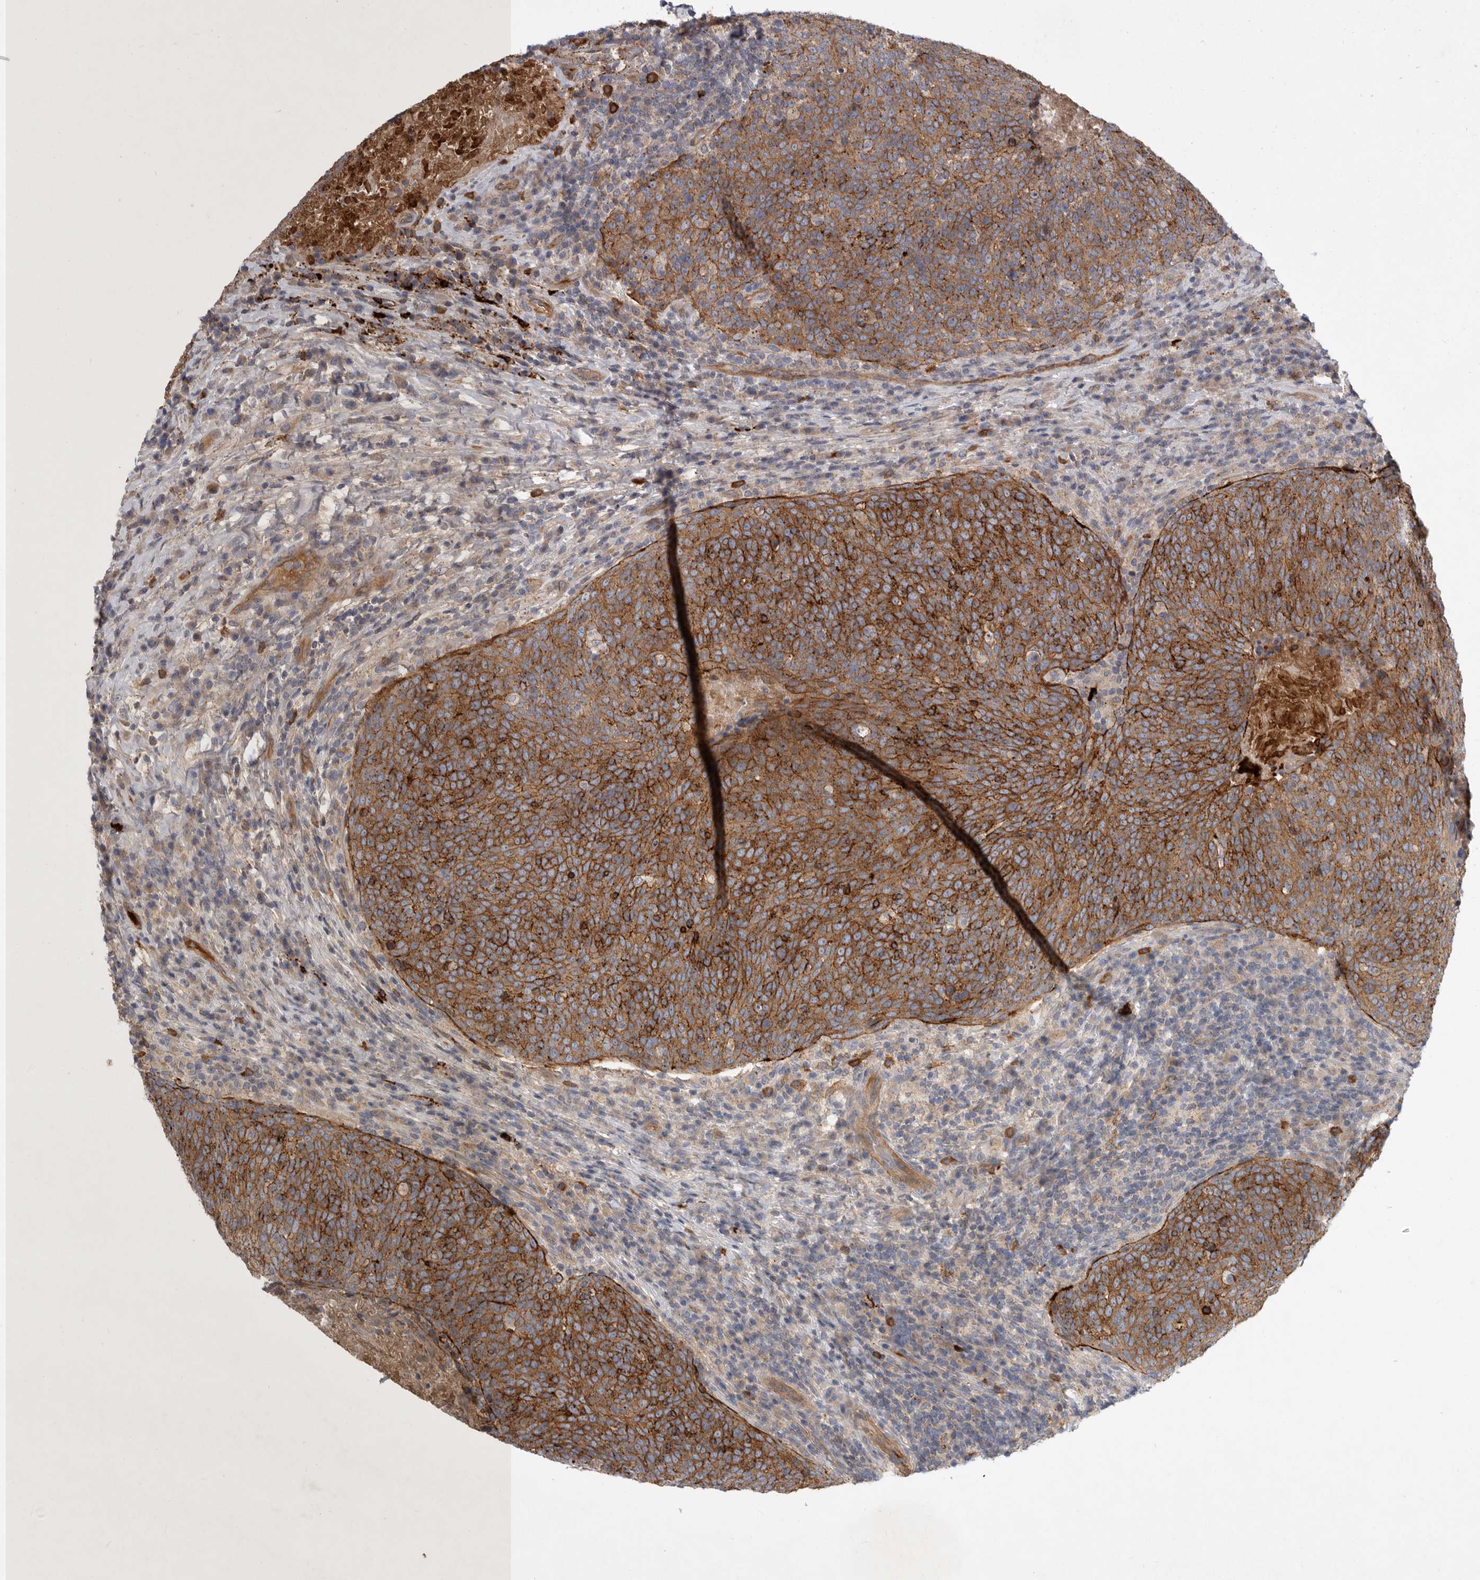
{"staining": {"intensity": "strong", "quantity": ">75%", "location": "cytoplasmic/membranous"}, "tissue": "head and neck cancer", "cell_type": "Tumor cells", "image_type": "cancer", "snomed": [{"axis": "morphology", "description": "Squamous cell carcinoma, NOS"}, {"axis": "morphology", "description": "Squamous cell carcinoma, metastatic, NOS"}, {"axis": "topography", "description": "Lymph node"}, {"axis": "topography", "description": "Head-Neck"}], "caption": "This photomicrograph demonstrates immunohistochemistry staining of metastatic squamous cell carcinoma (head and neck), with high strong cytoplasmic/membranous expression in approximately >75% of tumor cells.", "gene": "MLPH", "patient": {"sex": "male", "age": 62}}